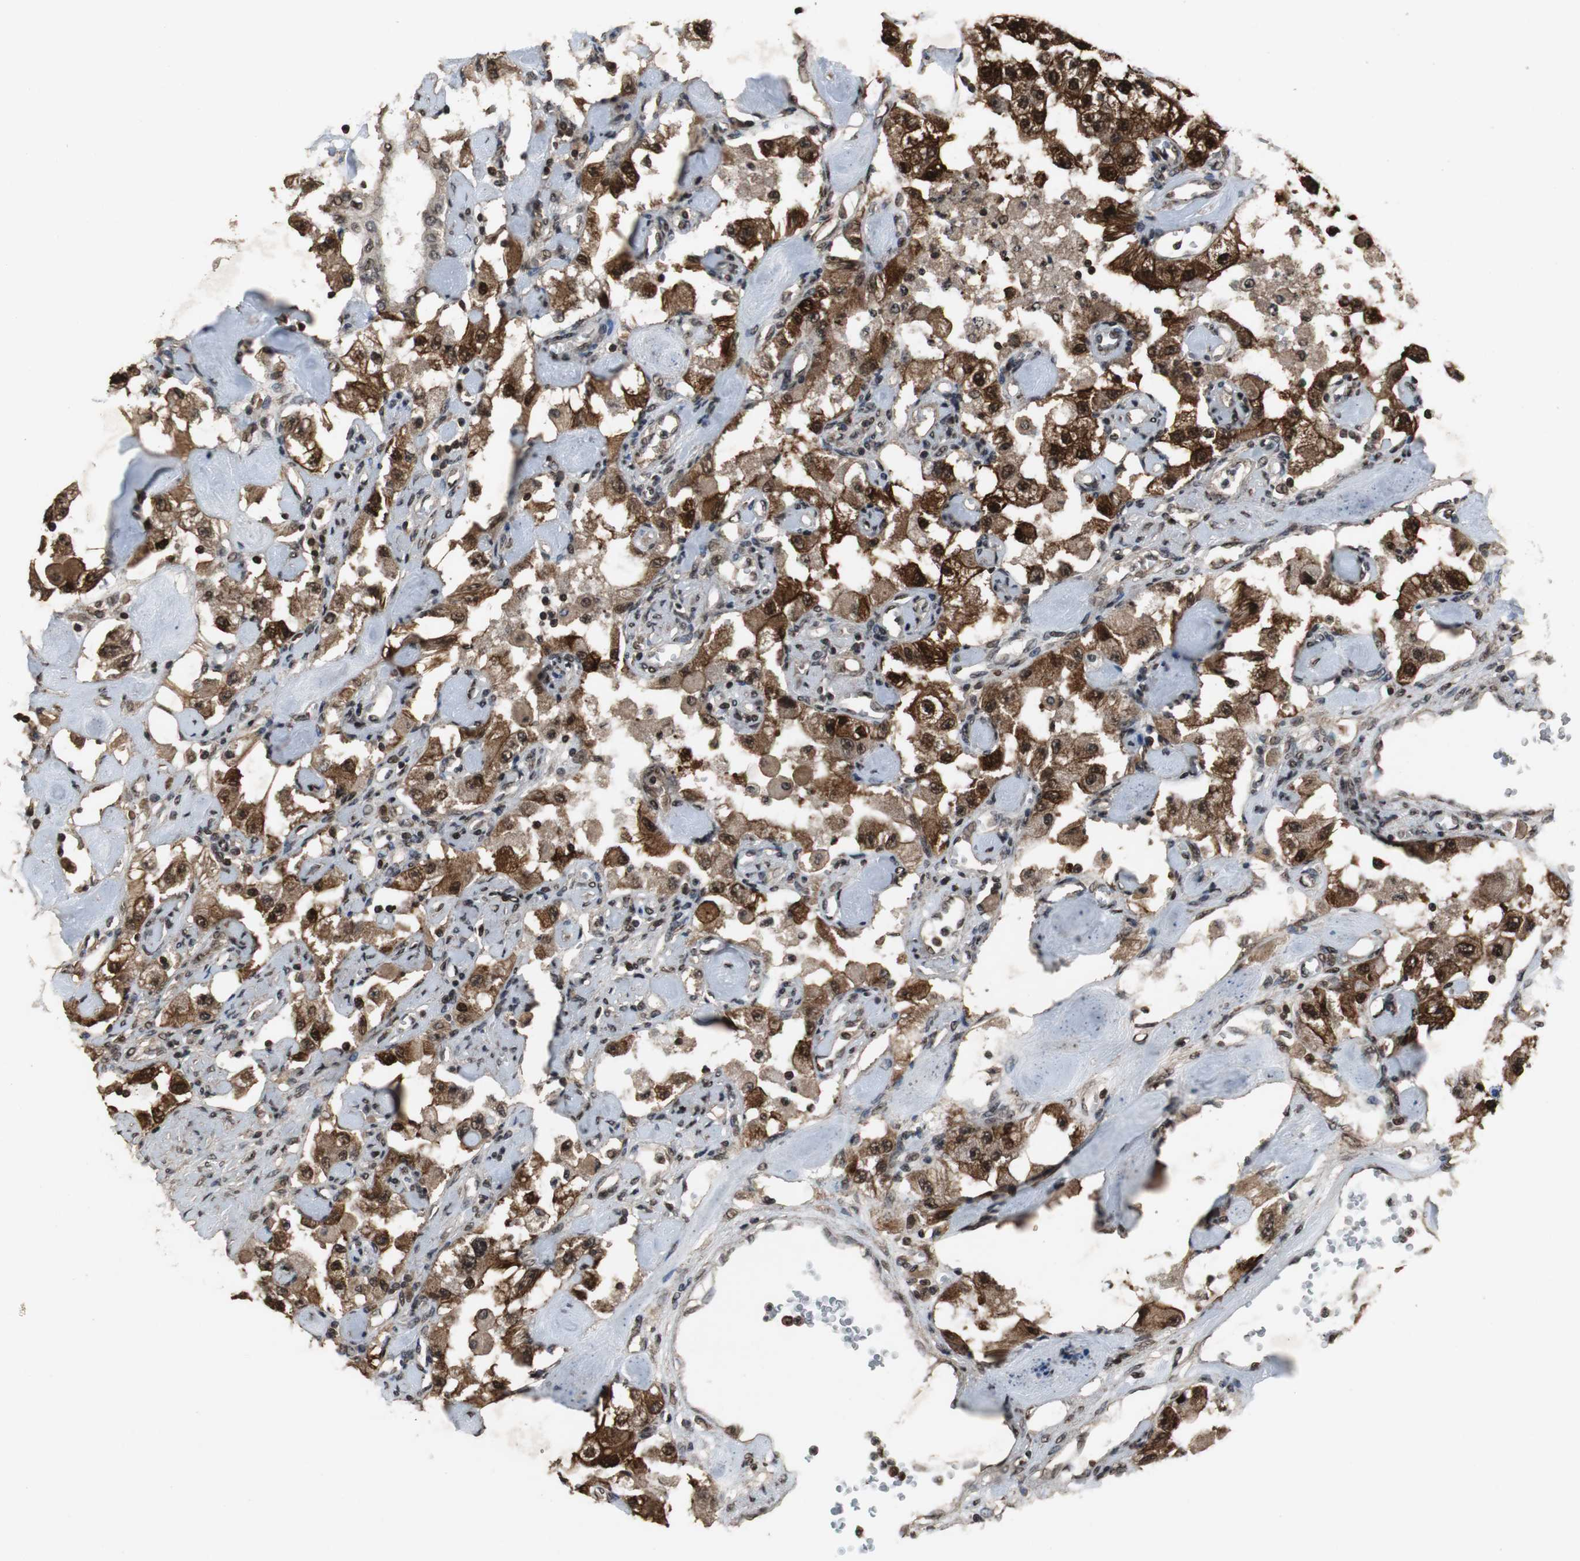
{"staining": {"intensity": "strong", "quantity": ">75%", "location": "cytoplasmic/membranous,nuclear"}, "tissue": "carcinoid", "cell_type": "Tumor cells", "image_type": "cancer", "snomed": [{"axis": "morphology", "description": "Carcinoid, malignant, NOS"}, {"axis": "topography", "description": "Pancreas"}], "caption": "A high amount of strong cytoplasmic/membranous and nuclear staining is present in approximately >75% of tumor cells in malignant carcinoid tissue.", "gene": "ZNF18", "patient": {"sex": "male", "age": 41}}